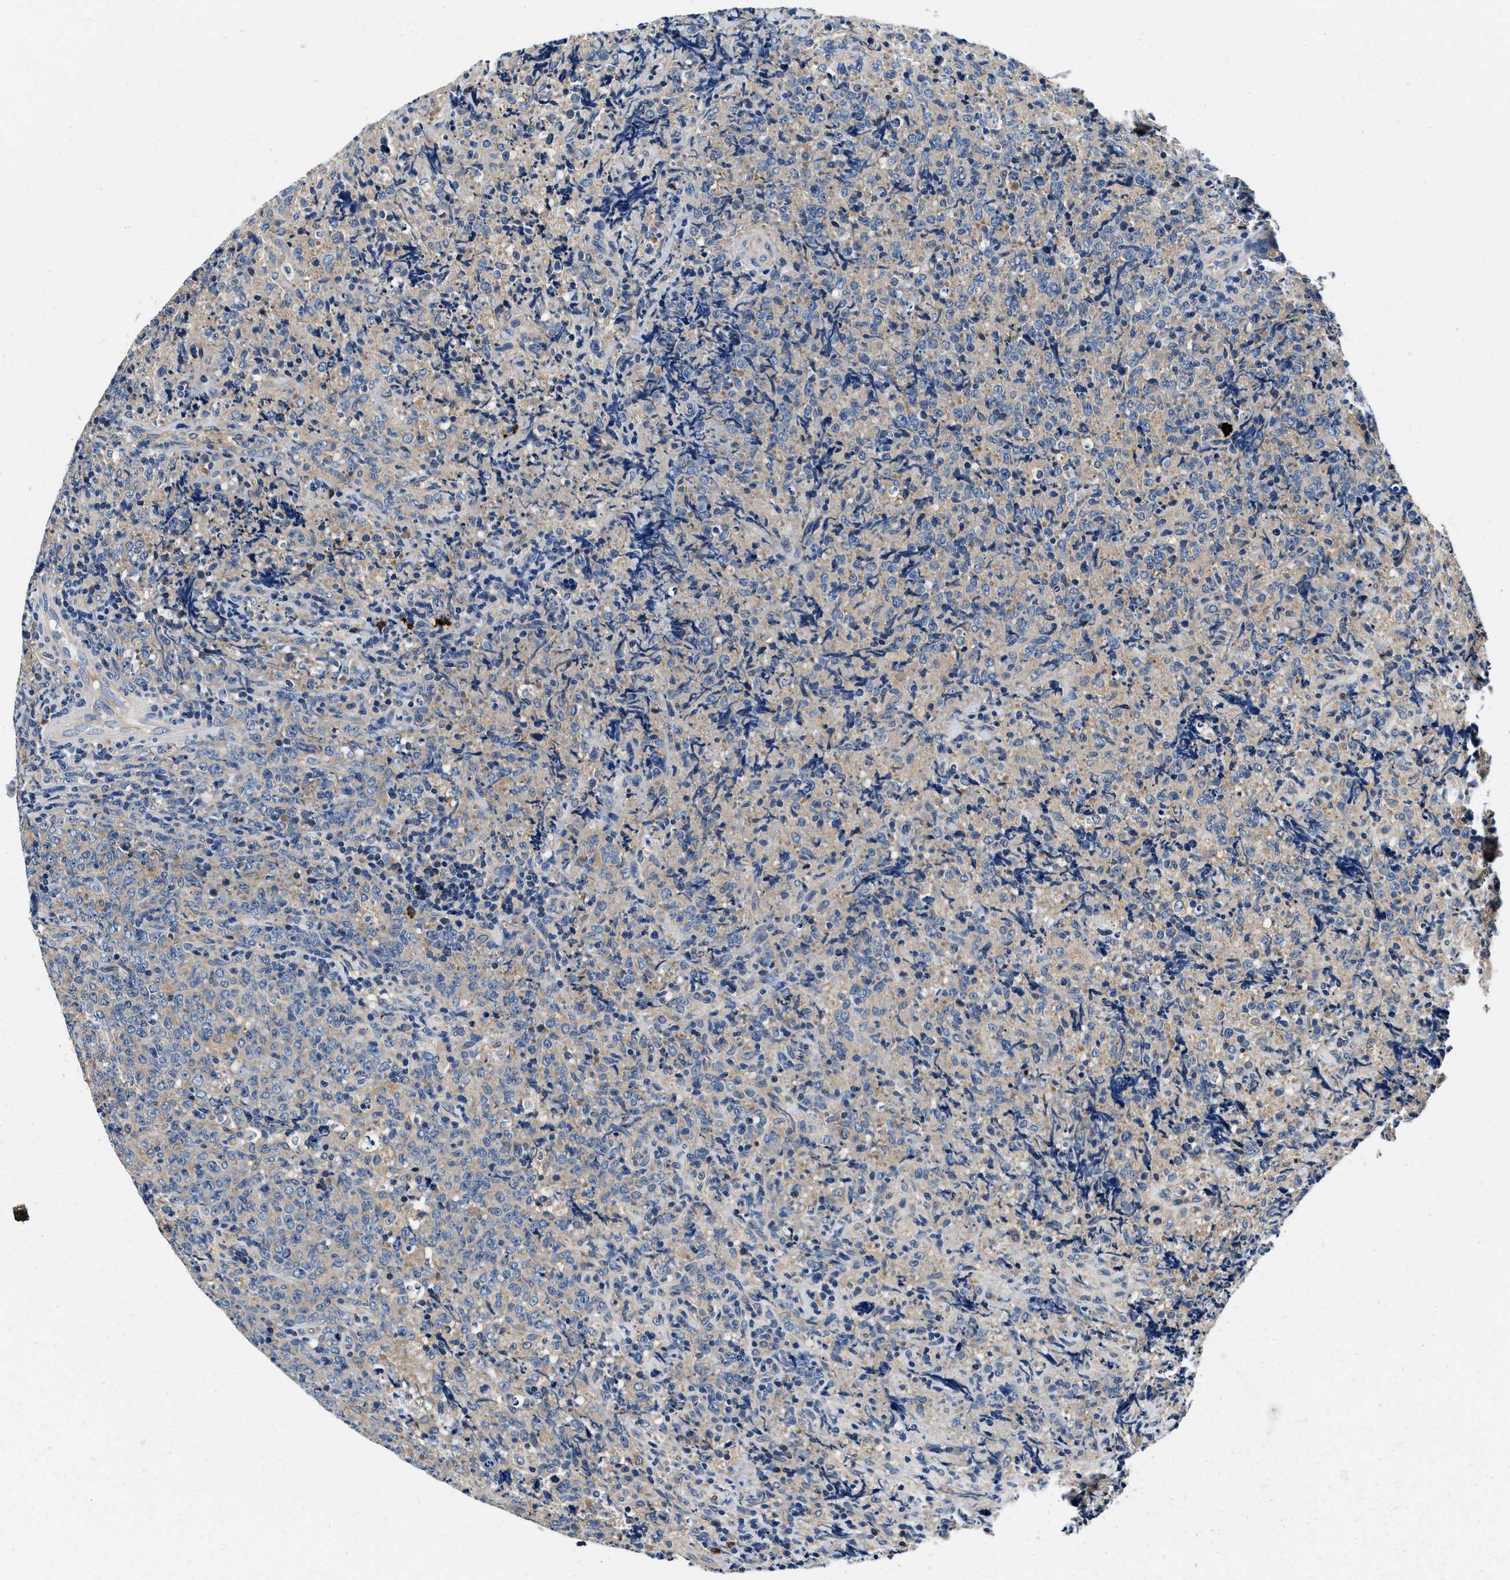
{"staining": {"intensity": "weak", "quantity": "25%-75%", "location": "cytoplasmic/membranous"}, "tissue": "lymphoma", "cell_type": "Tumor cells", "image_type": "cancer", "snomed": [{"axis": "morphology", "description": "Malignant lymphoma, non-Hodgkin's type, High grade"}, {"axis": "topography", "description": "Tonsil"}], "caption": "A histopathology image showing weak cytoplasmic/membranous positivity in approximately 25%-75% of tumor cells in lymphoma, as visualized by brown immunohistochemical staining.", "gene": "ZFAND3", "patient": {"sex": "female", "age": 36}}